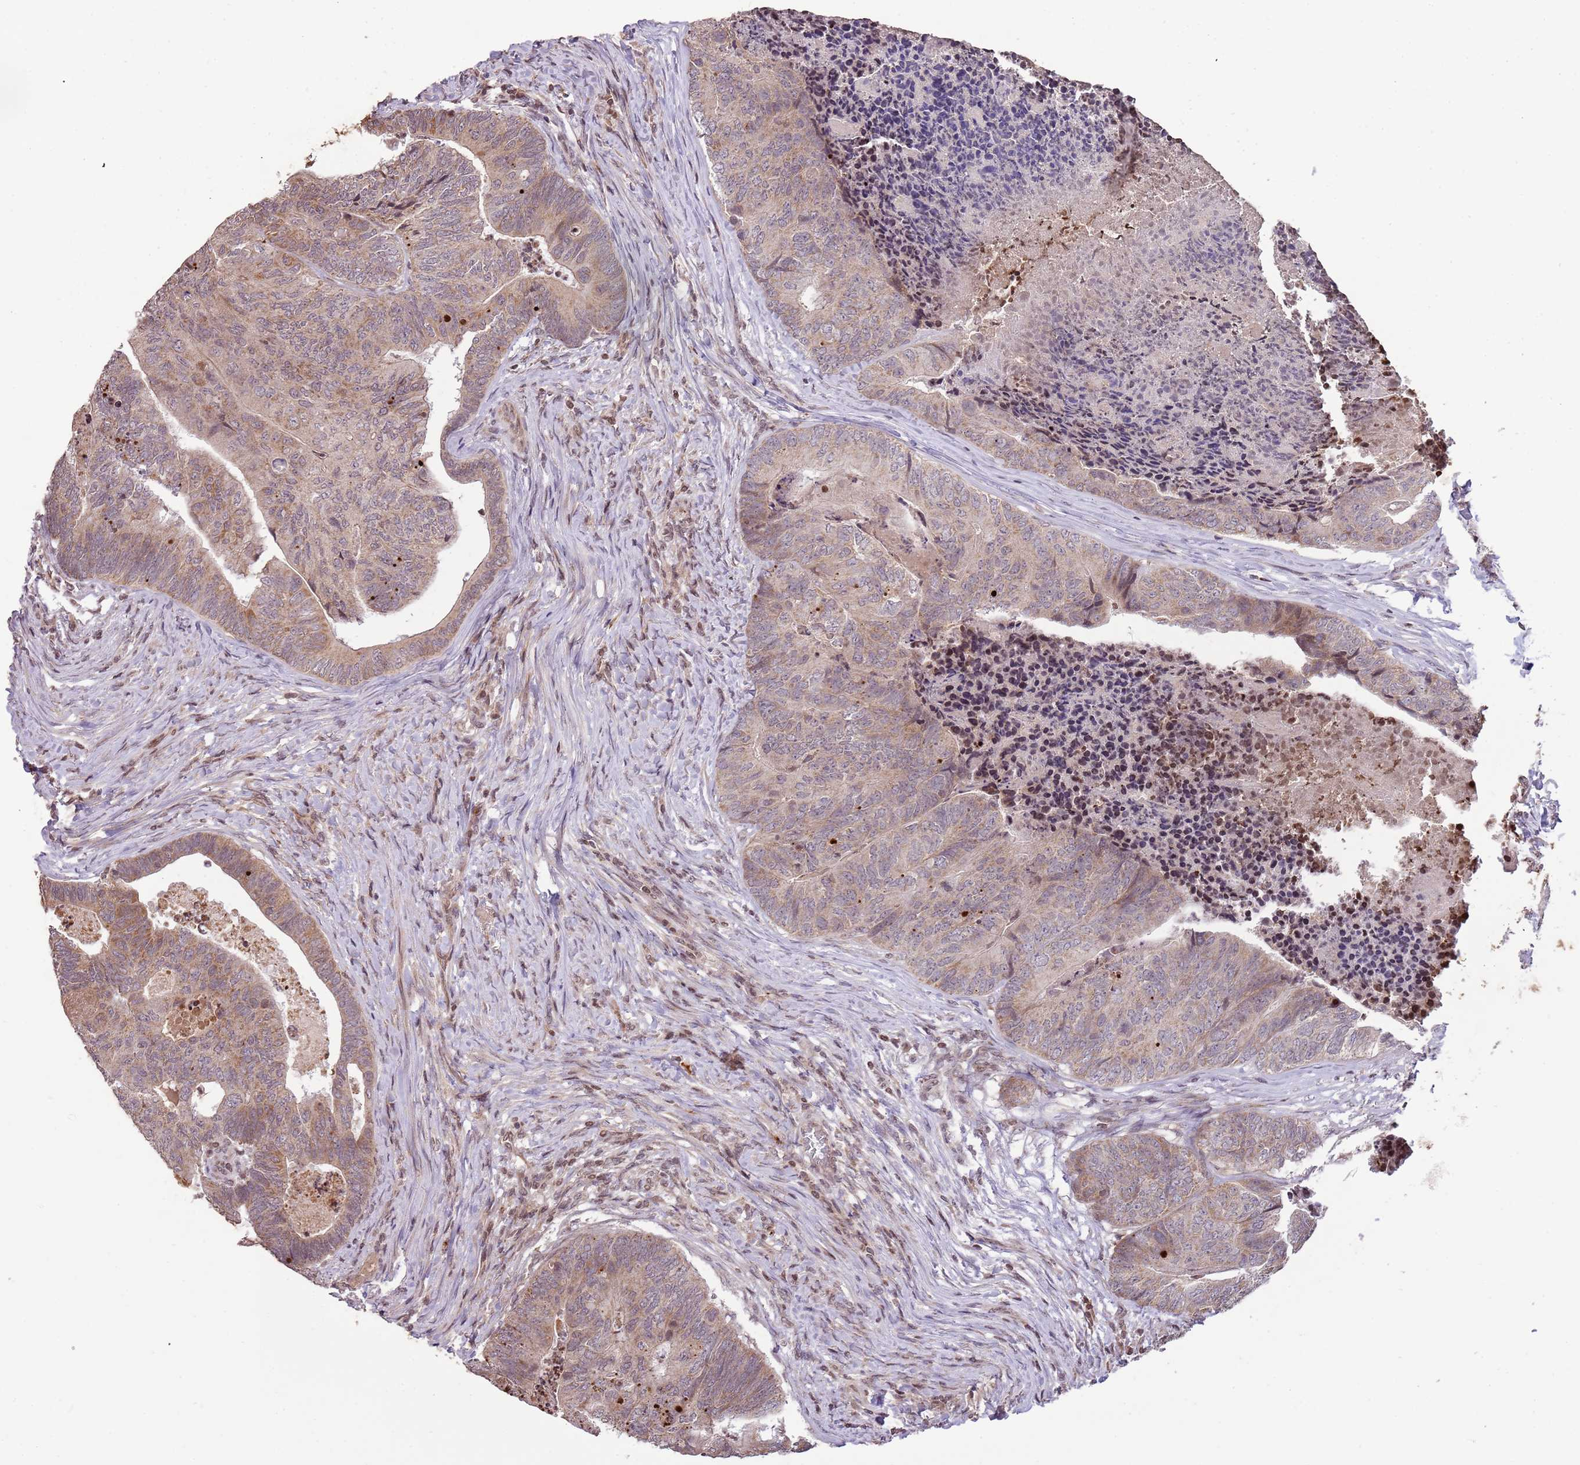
{"staining": {"intensity": "weak", "quantity": "25%-75%", "location": "cytoplasmic/membranous"}, "tissue": "colorectal cancer", "cell_type": "Tumor cells", "image_type": "cancer", "snomed": [{"axis": "morphology", "description": "Adenocarcinoma, NOS"}, {"axis": "topography", "description": "Colon"}], "caption": "The histopathology image reveals immunohistochemical staining of colorectal adenocarcinoma. There is weak cytoplasmic/membranous staining is present in about 25%-75% of tumor cells.", "gene": "SAMSN1", "patient": {"sex": "female", "age": 67}}